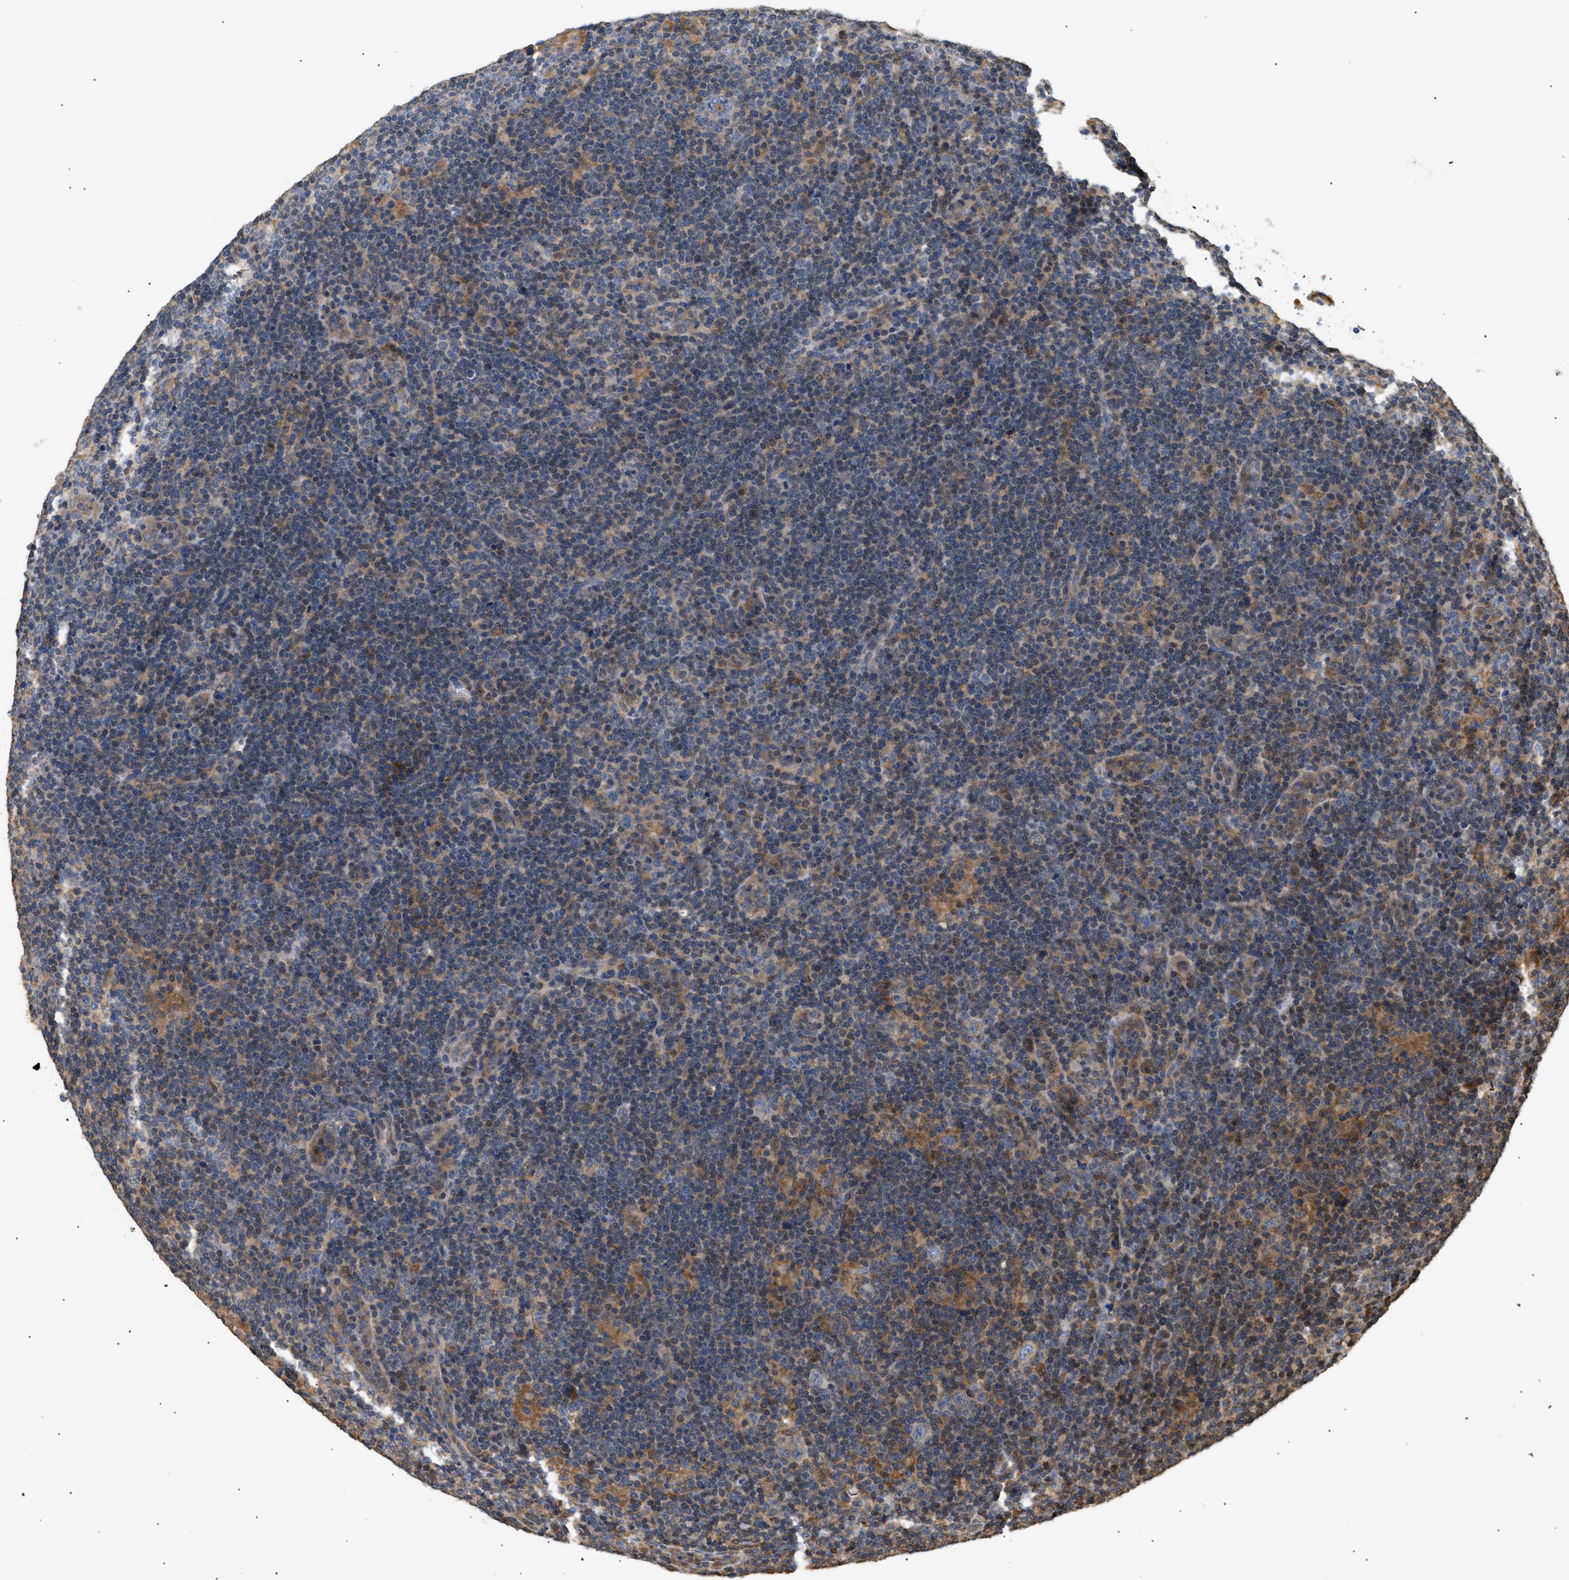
{"staining": {"intensity": "weak", "quantity": "25%-75%", "location": "cytoplasmic/membranous"}, "tissue": "lymphoma", "cell_type": "Tumor cells", "image_type": "cancer", "snomed": [{"axis": "morphology", "description": "Hodgkin's disease, NOS"}, {"axis": "topography", "description": "Lymph node"}], "caption": "This photomicrograph reveals IHC staining of Hodgkin's disease, with low weak cytoplasmic/membranous staining in approximately 25%-75% of tumor cells.", "gene": "FARS2", "patient": {"sex": "female", "age": 57}}